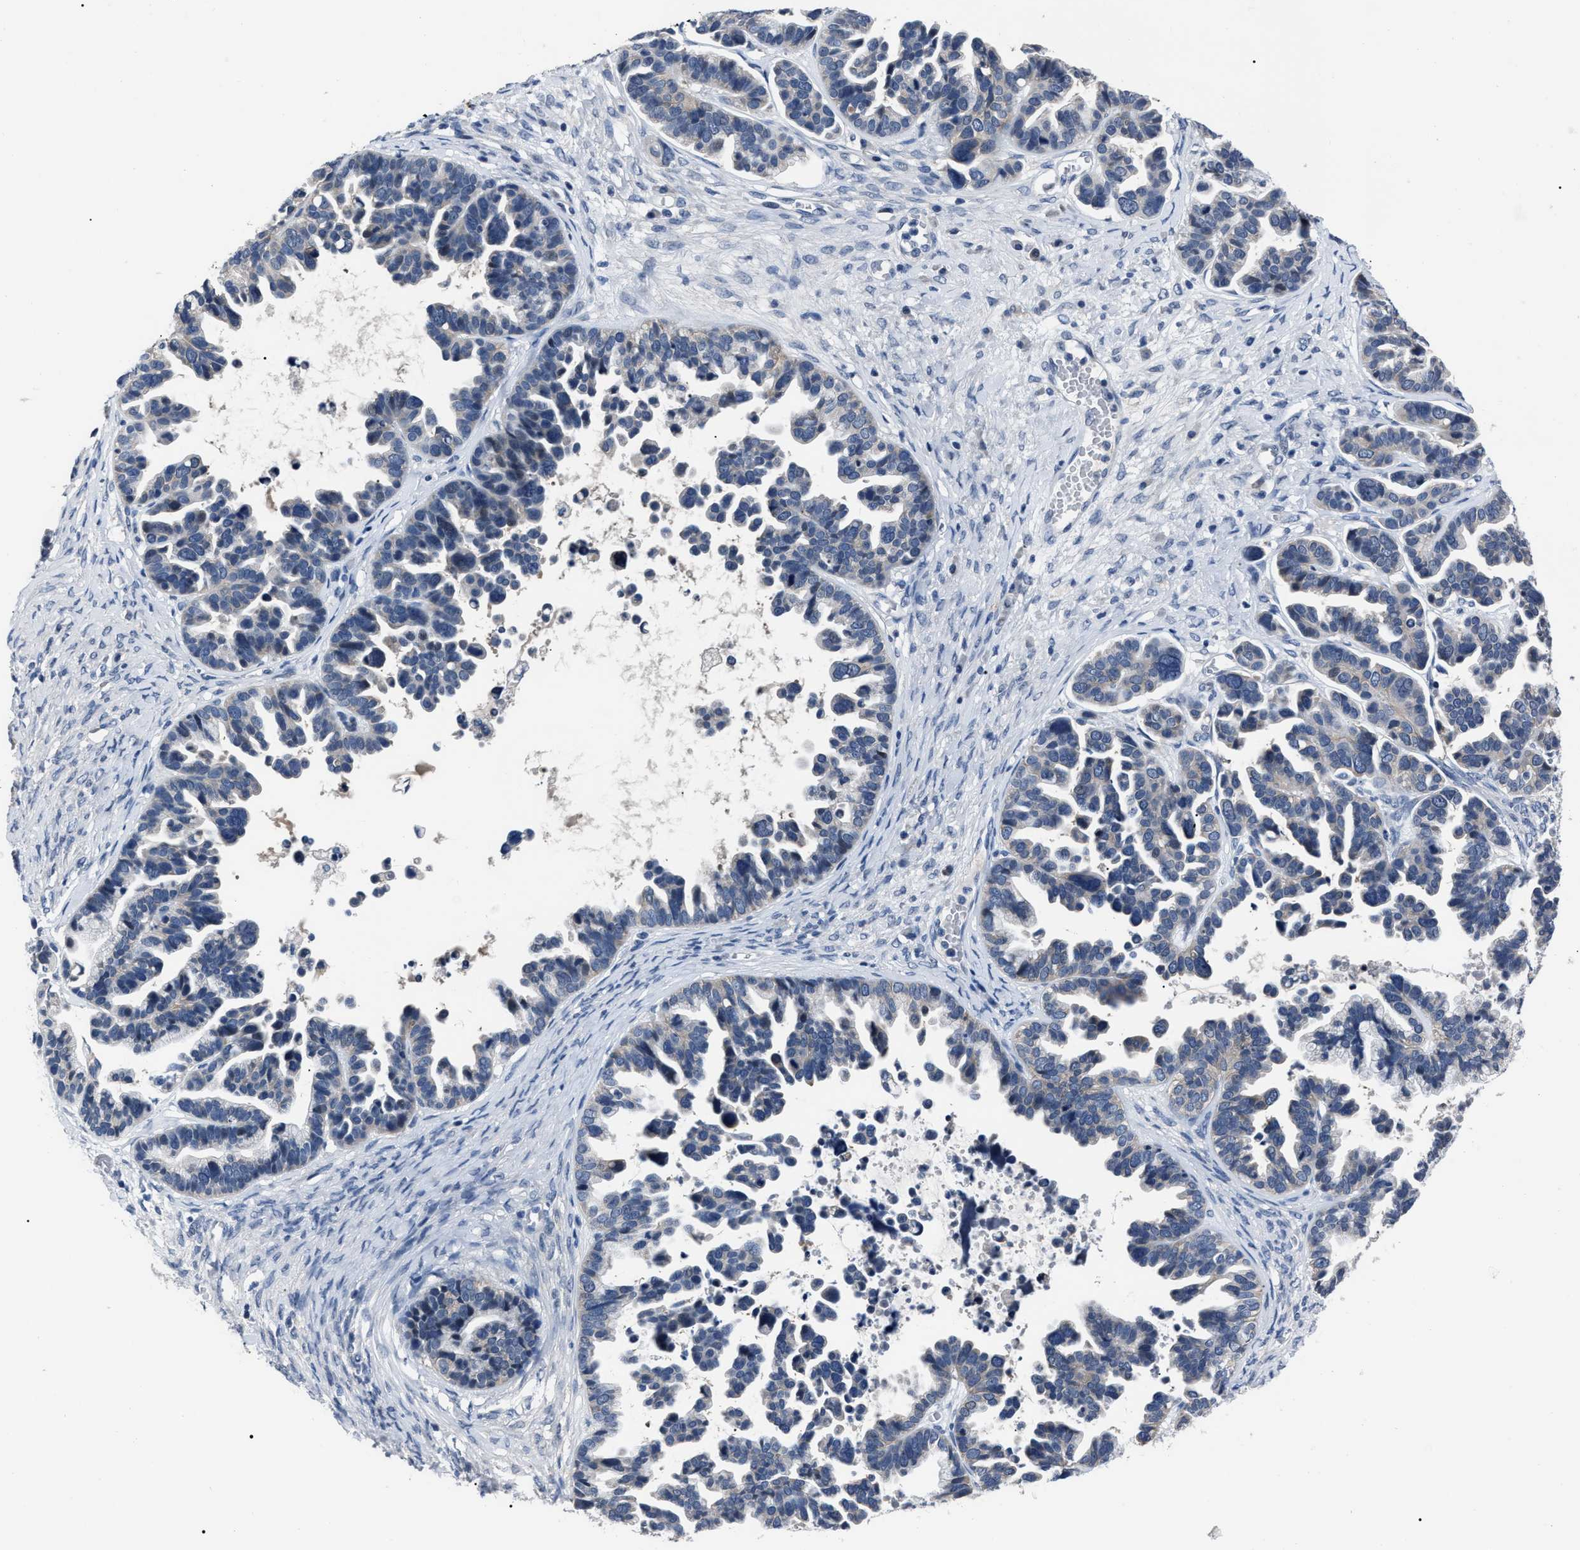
{"staining": {"intensity": "negative", "quantity": "none", "location": "none"}, "tissue": "ovarian cancer", "cell_type": "Tumor cells", "image_type": "cancer", "snomed": [{"axis": "morphology", "description": "Cystadenocarcinoma, serous, NOS"}, {"axis": "topography", "description": "Ovary"}], "caption": "A histopathology image of ovarian serous cystadenocarcinoma stained for a protein displays no brown staining in tumor cells.", "gene": "LRWD1", "patient": {"sex": "female", "age": 56}}